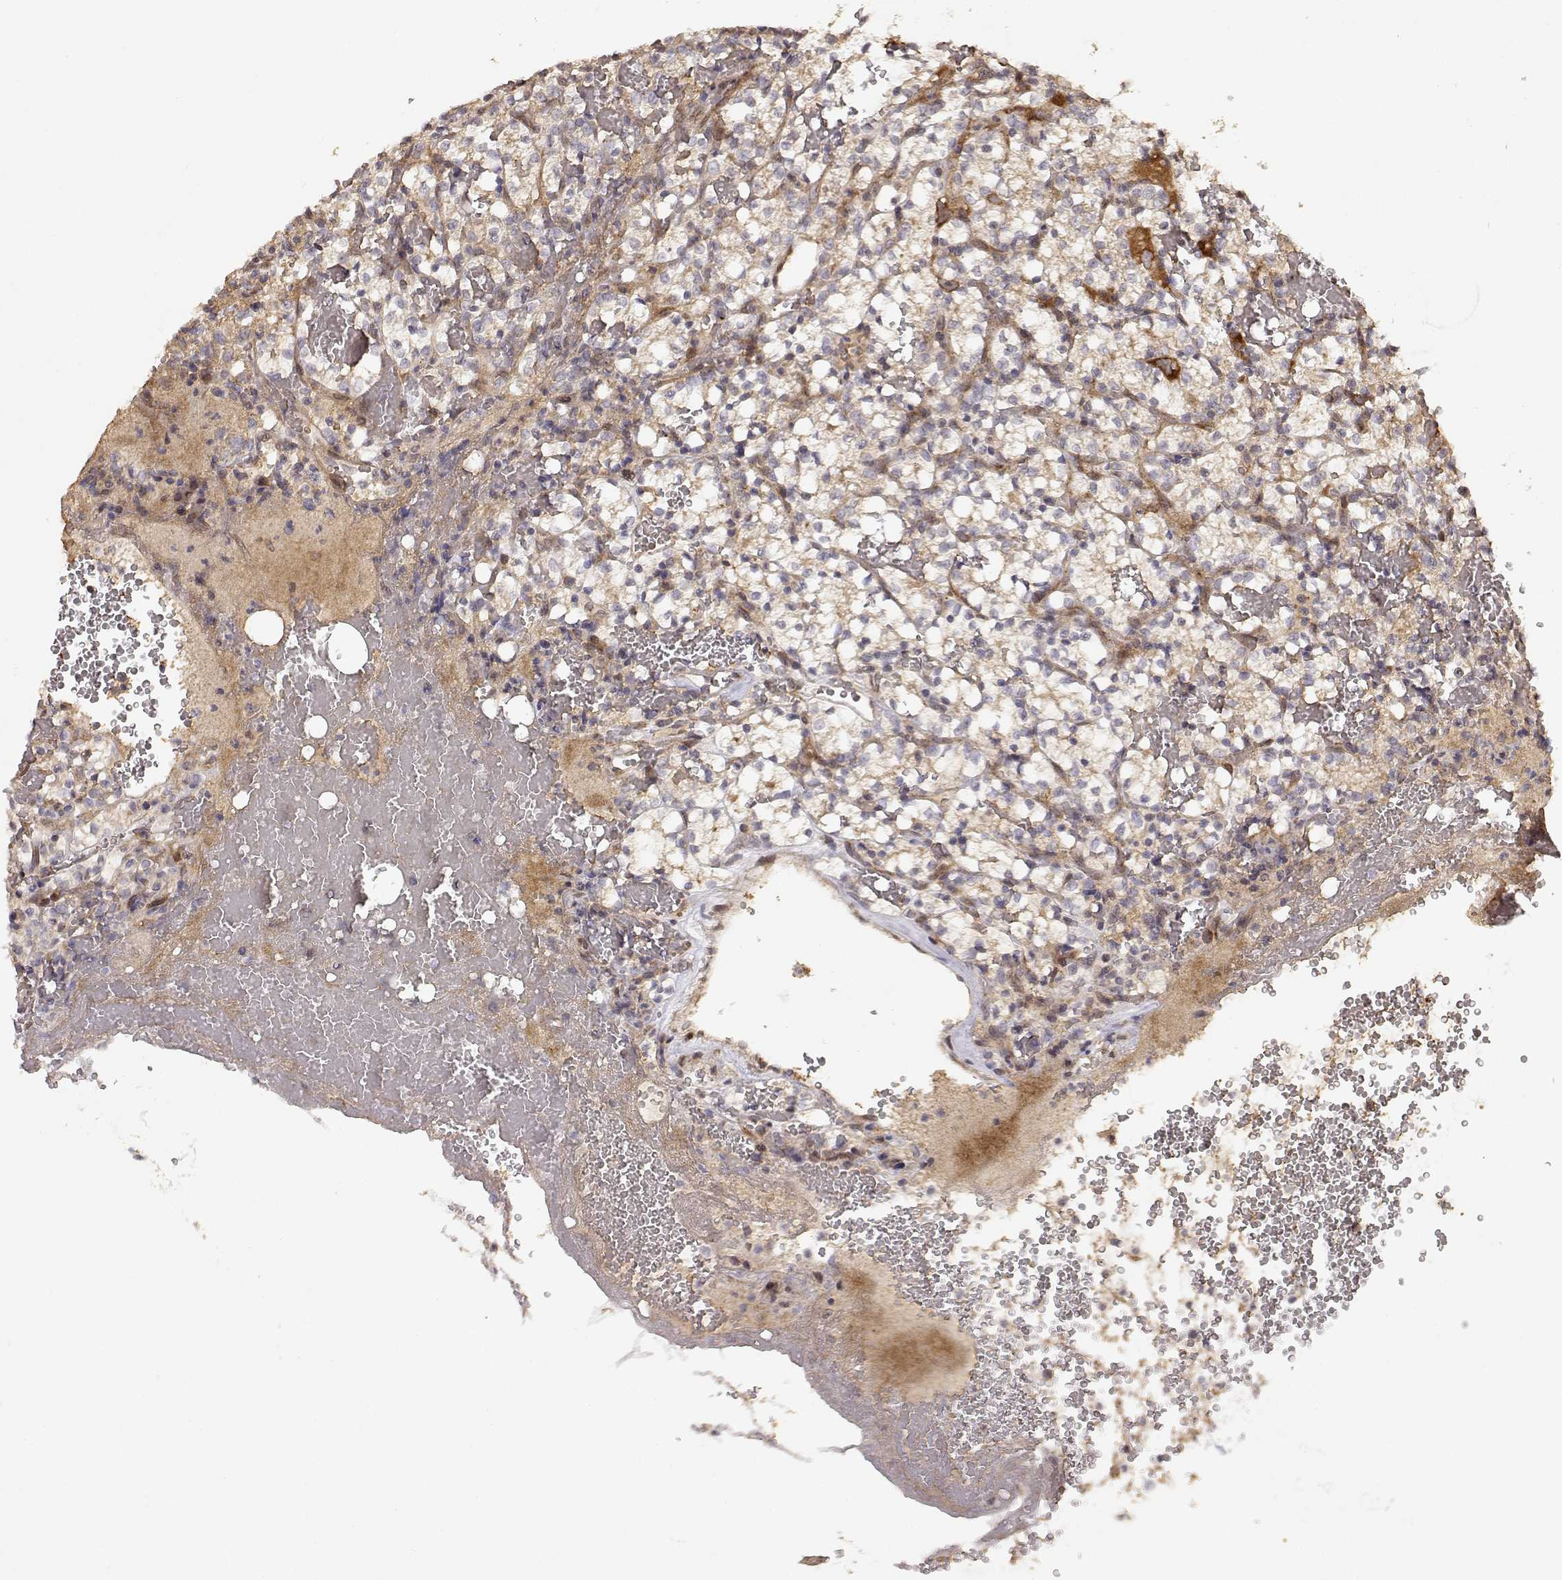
{"staining": {"intensity": "weak", "quantity": ">75%", "location": "cytoplasmic/membranous"}, "tissue": "renal cancer", "cell_type": "Tumor cells", "image_type": "cancer", "snomed": [{"axis": "morphology", "description": "Adenocarcinoma, NOS"}, {"axis": "topography", "description": "Kidney"}], "caption": "About >75% of tumor cells in human renal cancer display weak cytoplasmic/membranous protein staining as visualized by brown immunohistochemical staining.", "gene": "PICK1", "patient": {"sex": "female", "age": 69}}